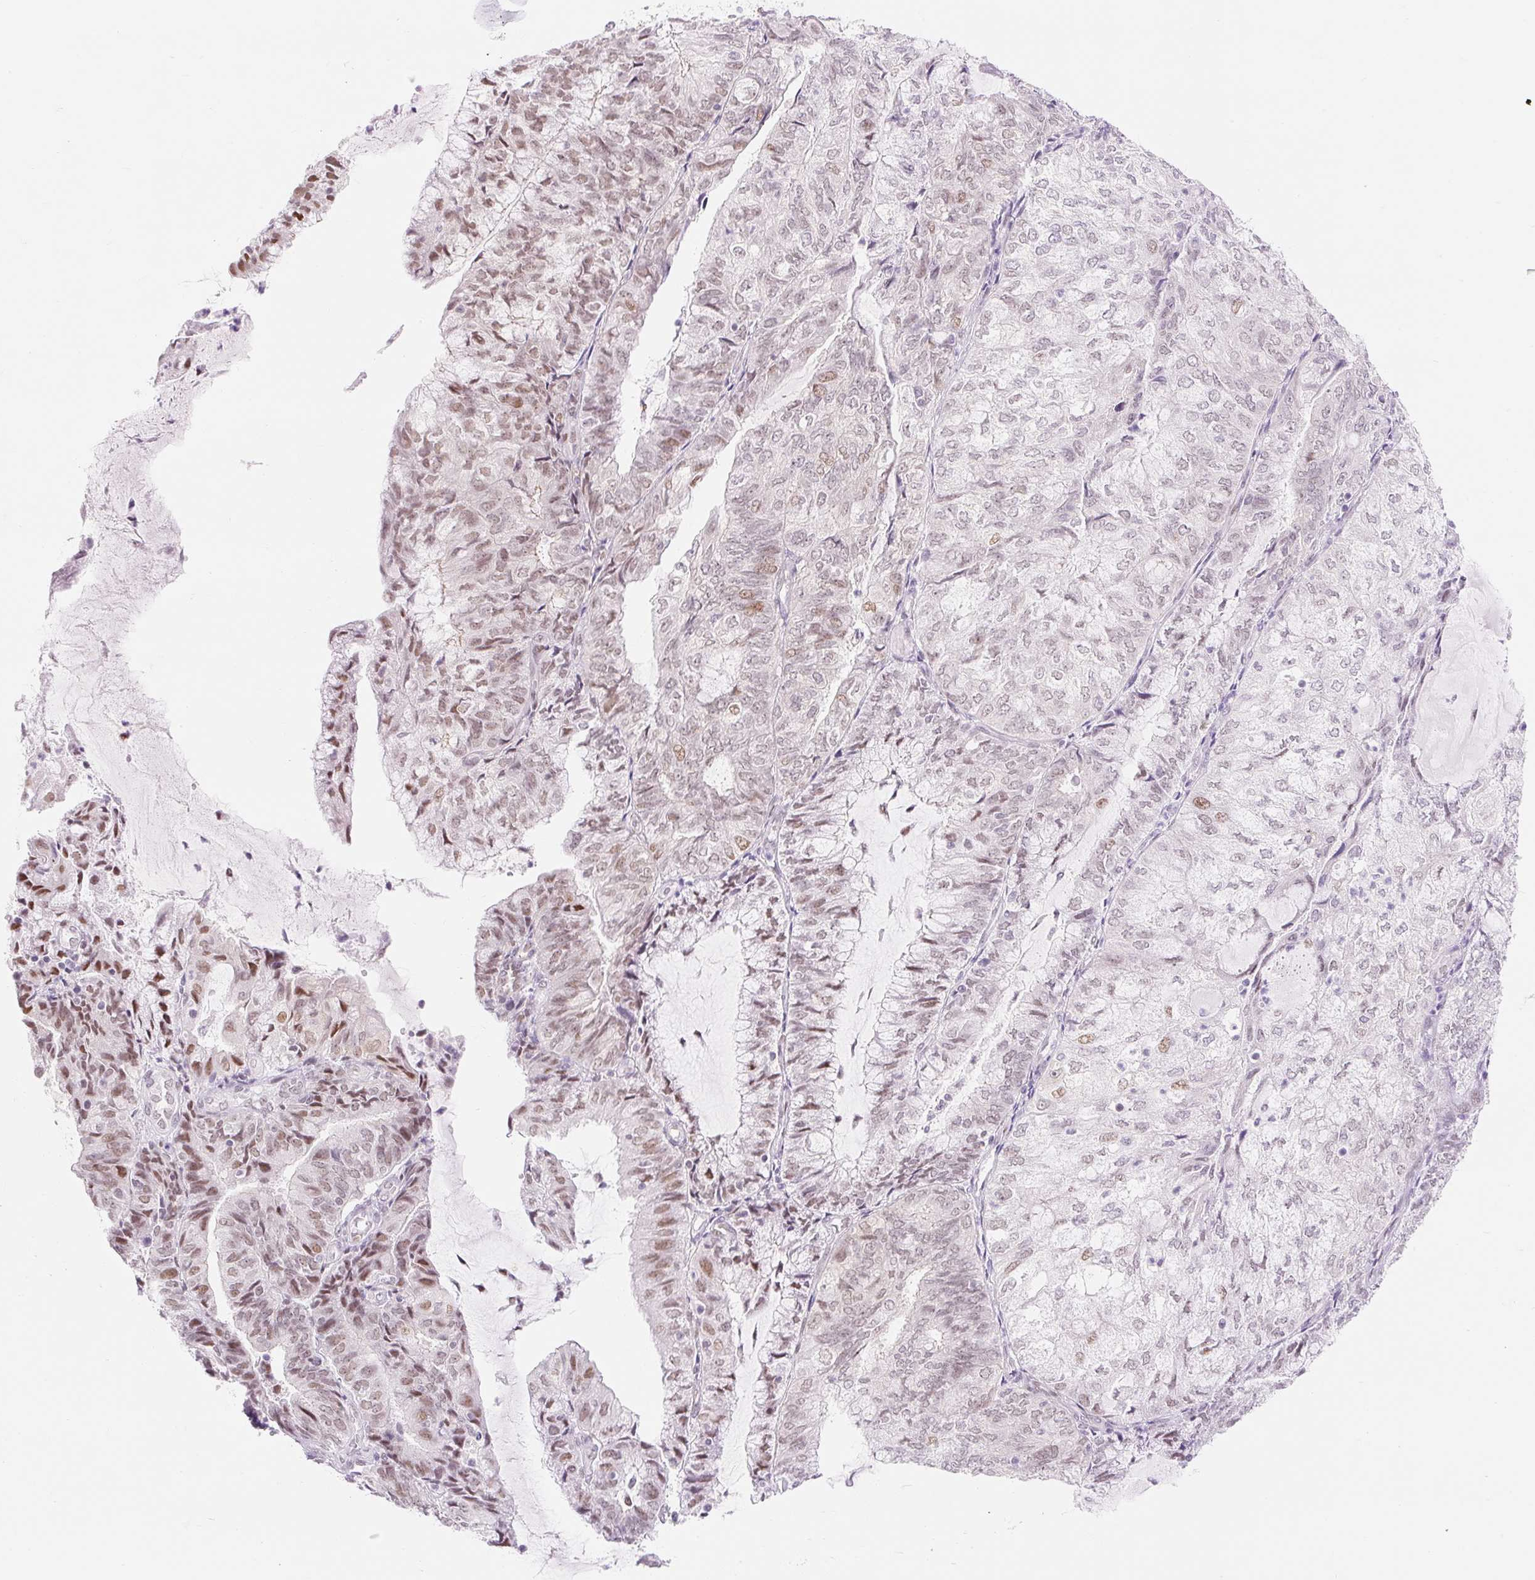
{"staining": {"intensity": "moderate", "quantity": "25%-75%", "location": "nuclear"}, "tissue": "endometrial cancer", "cell_type": "Tumor cells", "image_type": "cancer", "snomed": [{"axis": "morphology", "description": "Adenocarcinoma, NOS"}, {"axis": "topography", "description": "Endometrium"}], "caption": "This histopathology image shows immunohistochemistry staining of endometrial cancer, with medium moderate nuclear expression in approximately 25%-75% of tumor cells.", "gene": "H2BW1", "patient": {"sex": "female", "age": 81}}